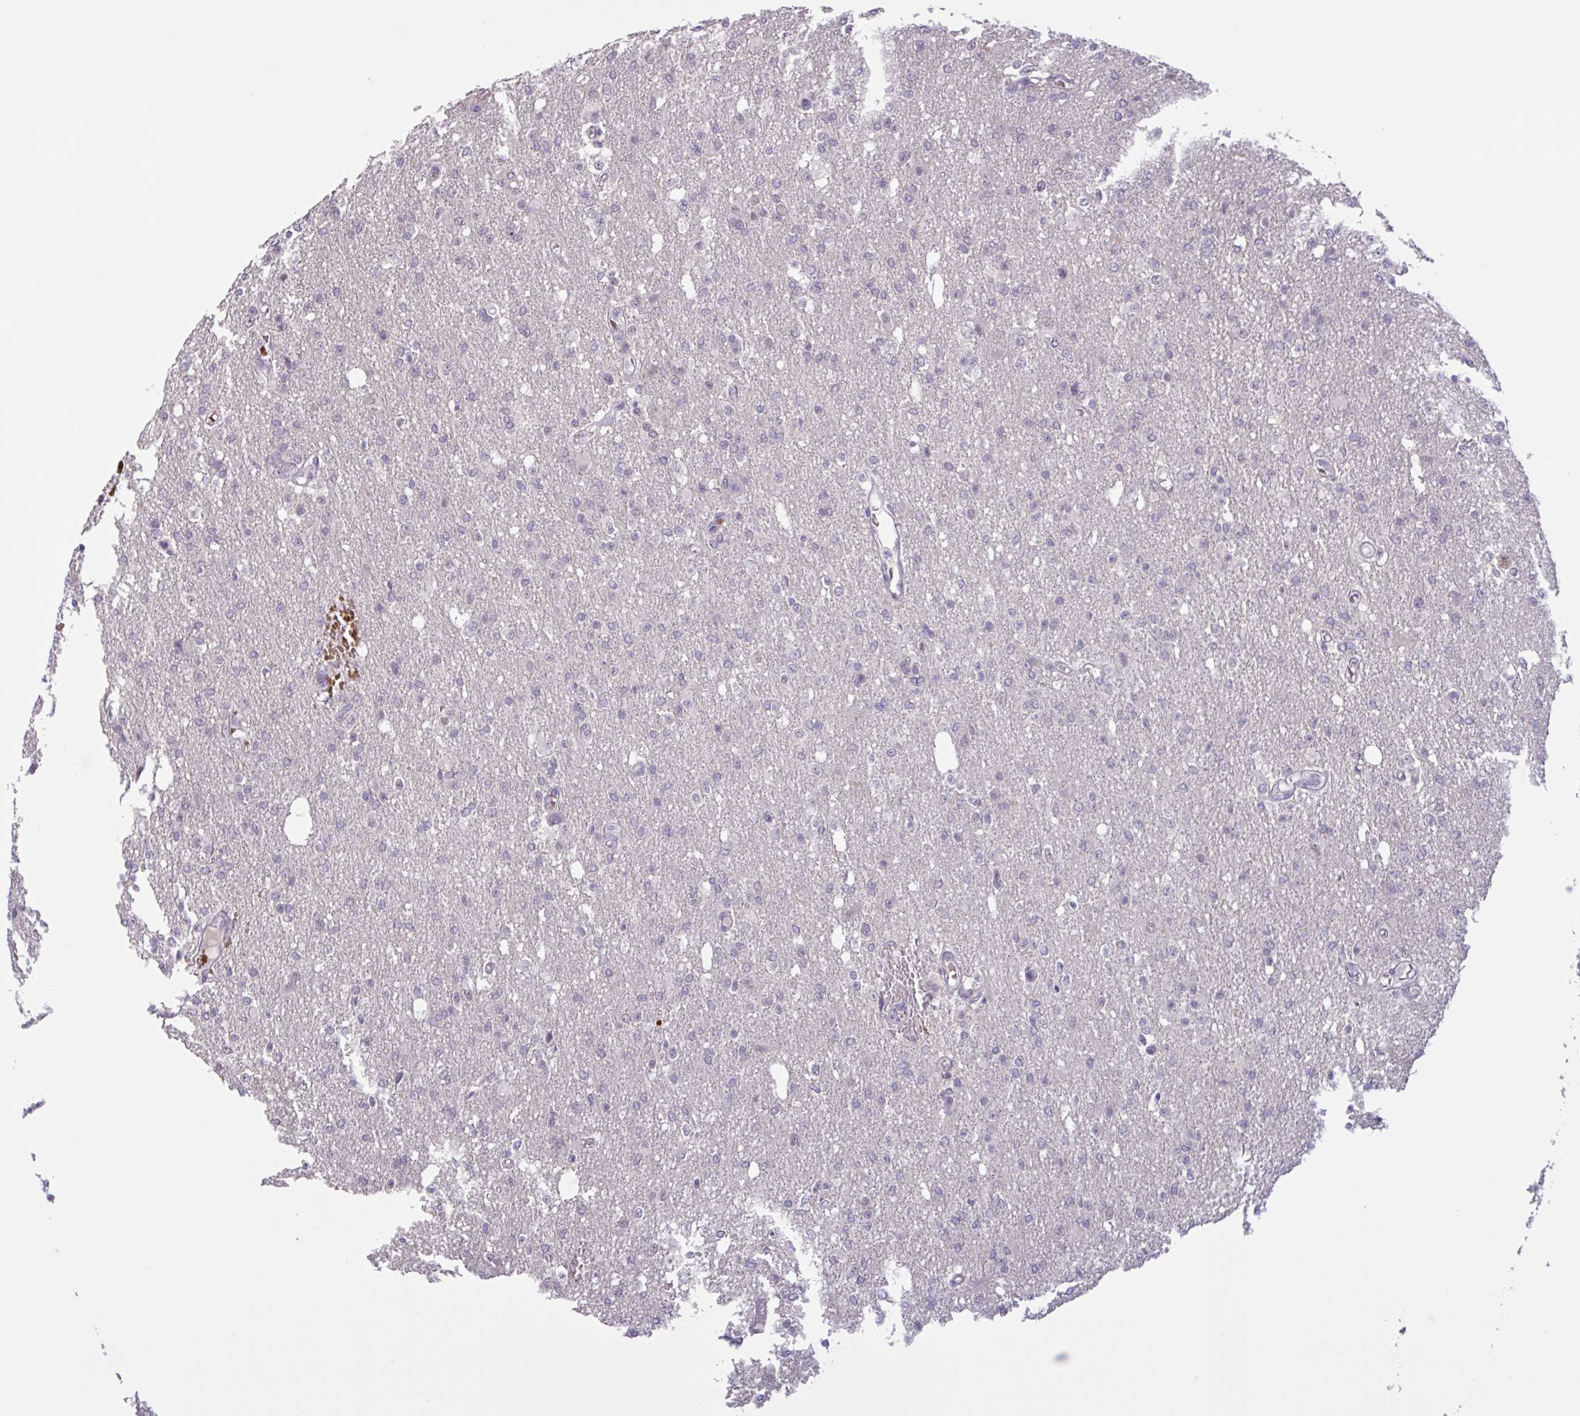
{"staining": {"intensity": "negative", "quantity": "none", "location": "none"}, "tissue": "glioma", "cell_type": "Tumor cells", "image_type": "cancer", "snomed": [{"axis": "morphology", "description": "Glioma, malignant, Low grade"}, {"axis": "topography", "description": "Brain"}], "caption": "The histopathology image exhibits no significant expression in tumor cells of malignant glioma (low-grade).", "gene": "RFPL4B", "patient": {"sex": "male", "age": 26}}